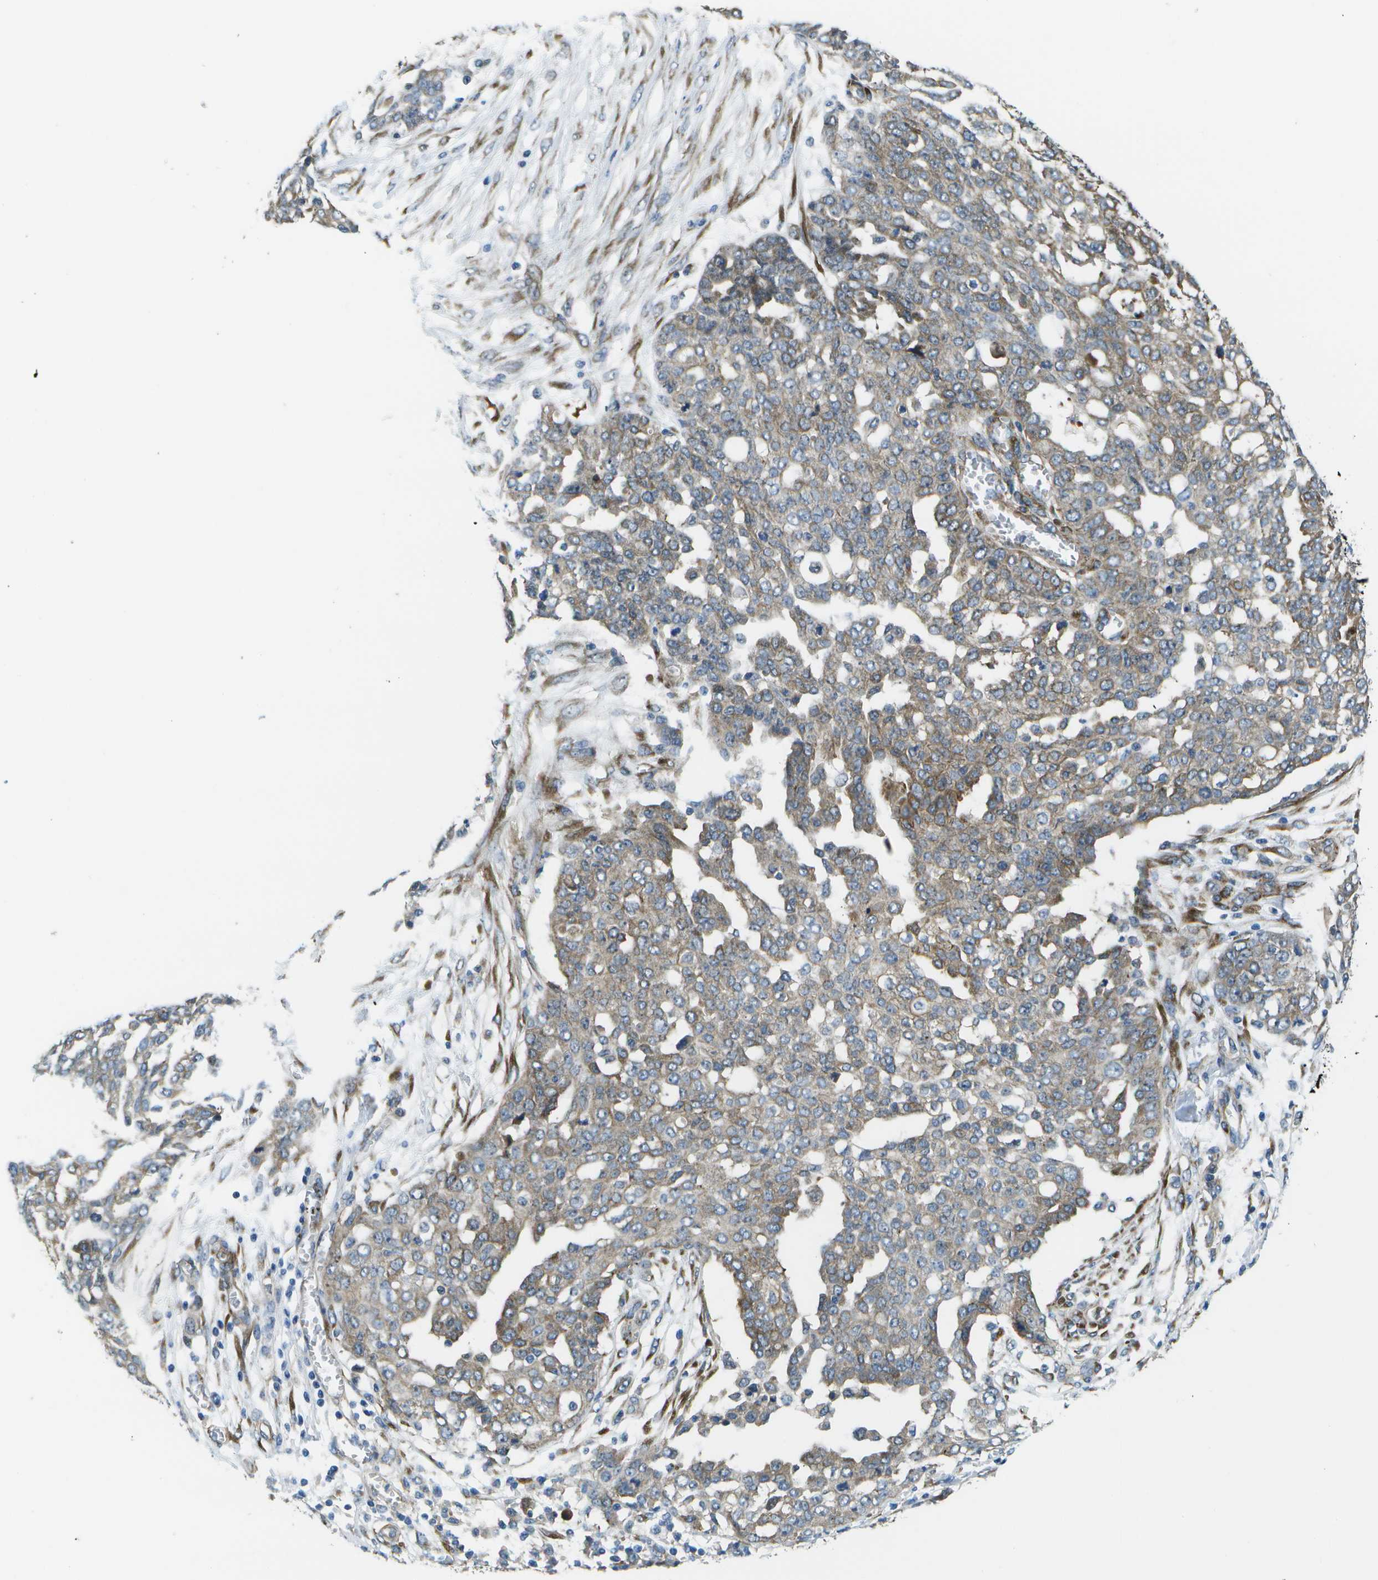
{"staining": {"intensity": "weak", "quantity": "<25%", "location": "cytoplasmic/membranous"}, "tissue": "ovarian cancer", "cell_type": "Tumor cells", "image_type": "cancer", "snomed": [{"axis": "morphology", "description": "Cystadenocarcinoma, serous, NOS"}, {"axis": "topography", "description": "Soft tissue"}, {"axis": "topography", "description": "Ovary"}], "caption": "Tumor cells show no significant protein expression in ovarian cancer (serous cystadenocarcinoma).", "gene": "P3H1", "patient": {"sex": "female", "age": 57}}